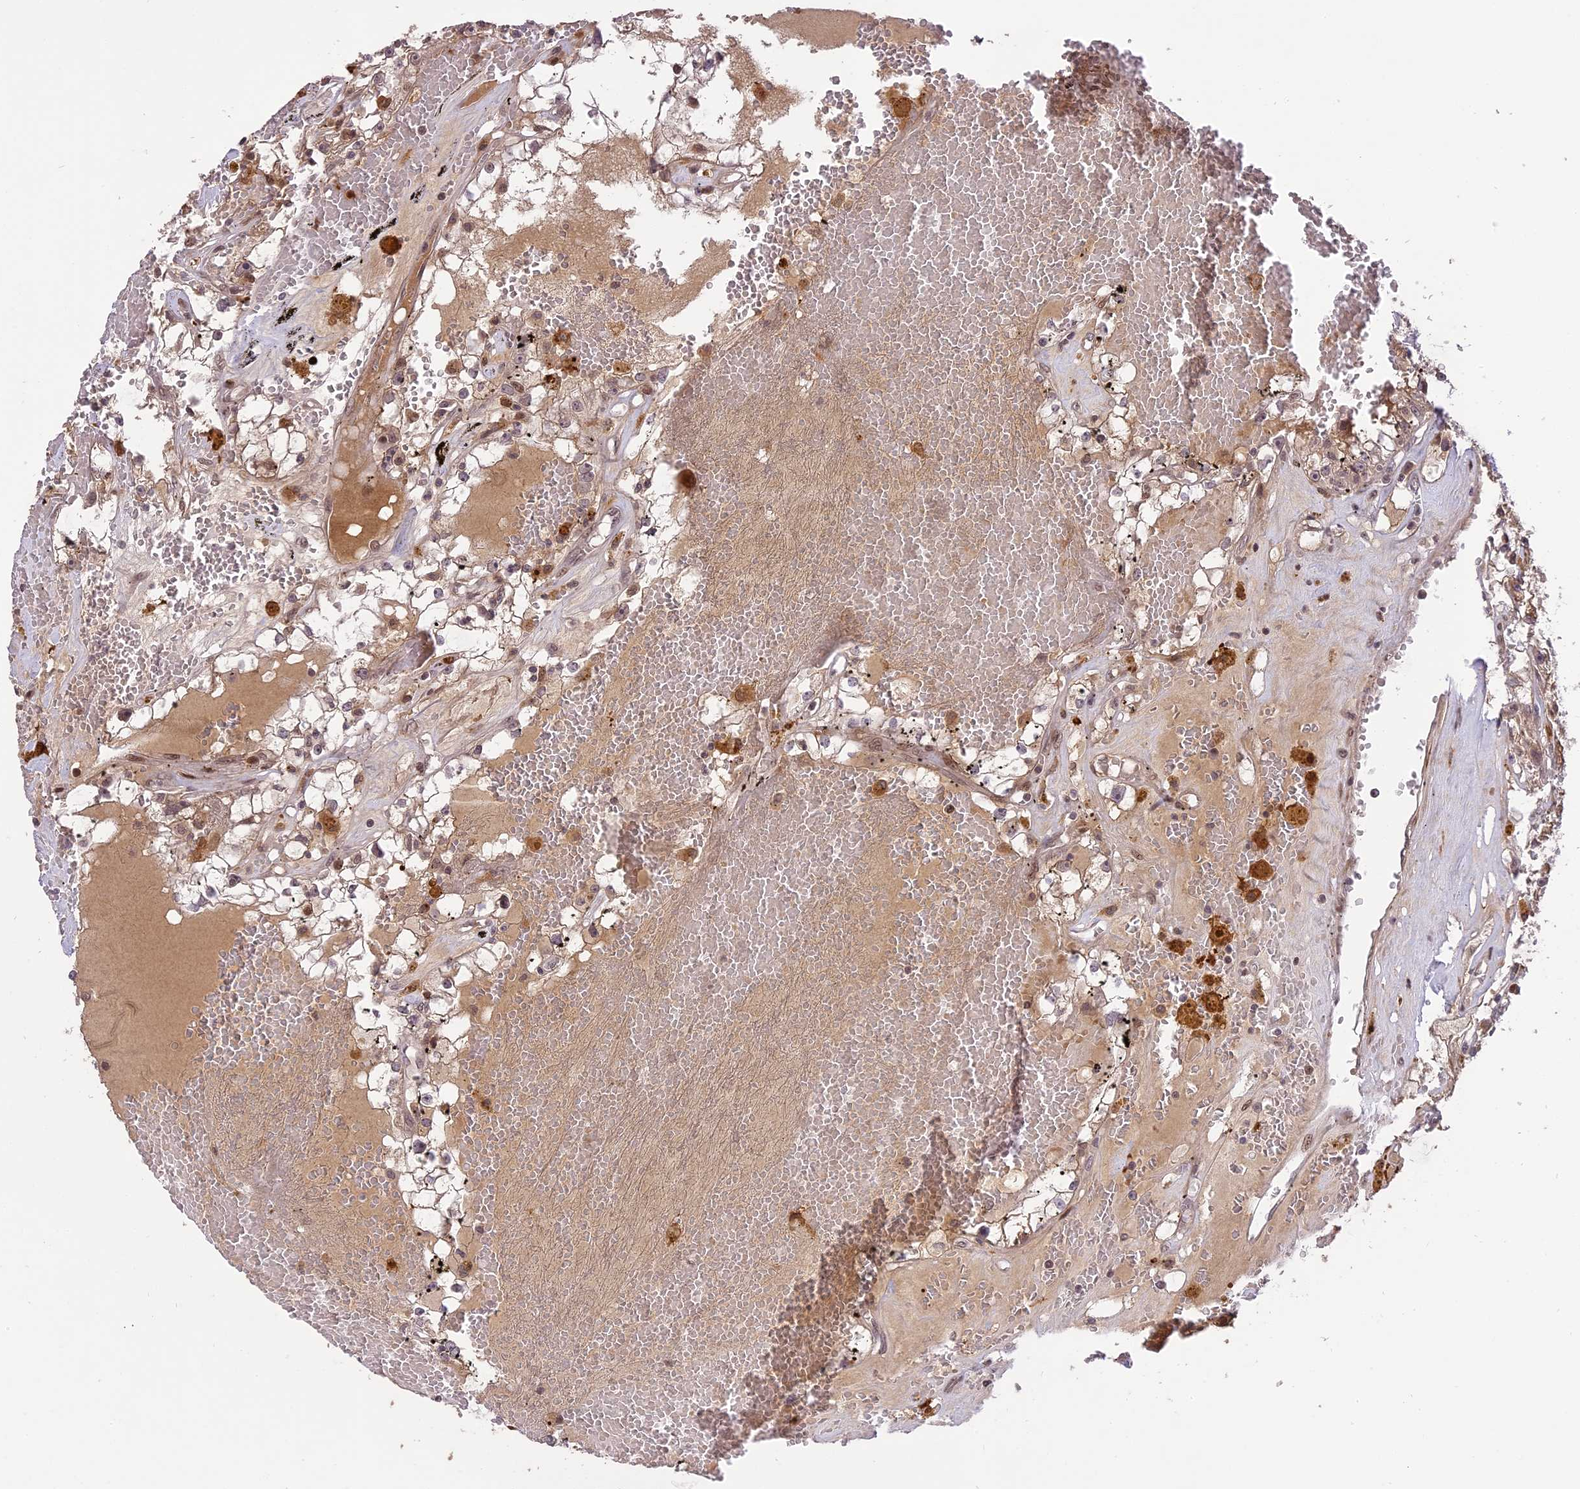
{"staining": {"intensity": "weak", "quantity": "<25%", "location": "cytoplasmic/membranous"}, "tissue": "renal cancer", "cell_type": "Tumor cells", "image_type": "cancer", "snomed": [{"axis": "morphology", "description": "Adenocarcinoma, NOS"}, {"axis": "topography", "description": "Kidney"}], "caption": "There is no significant positivity in tumor cells of renal cancer (adenocarcinoma).", "gene": "PRELID2", "patient": {"sex": "male", "age": 56}}